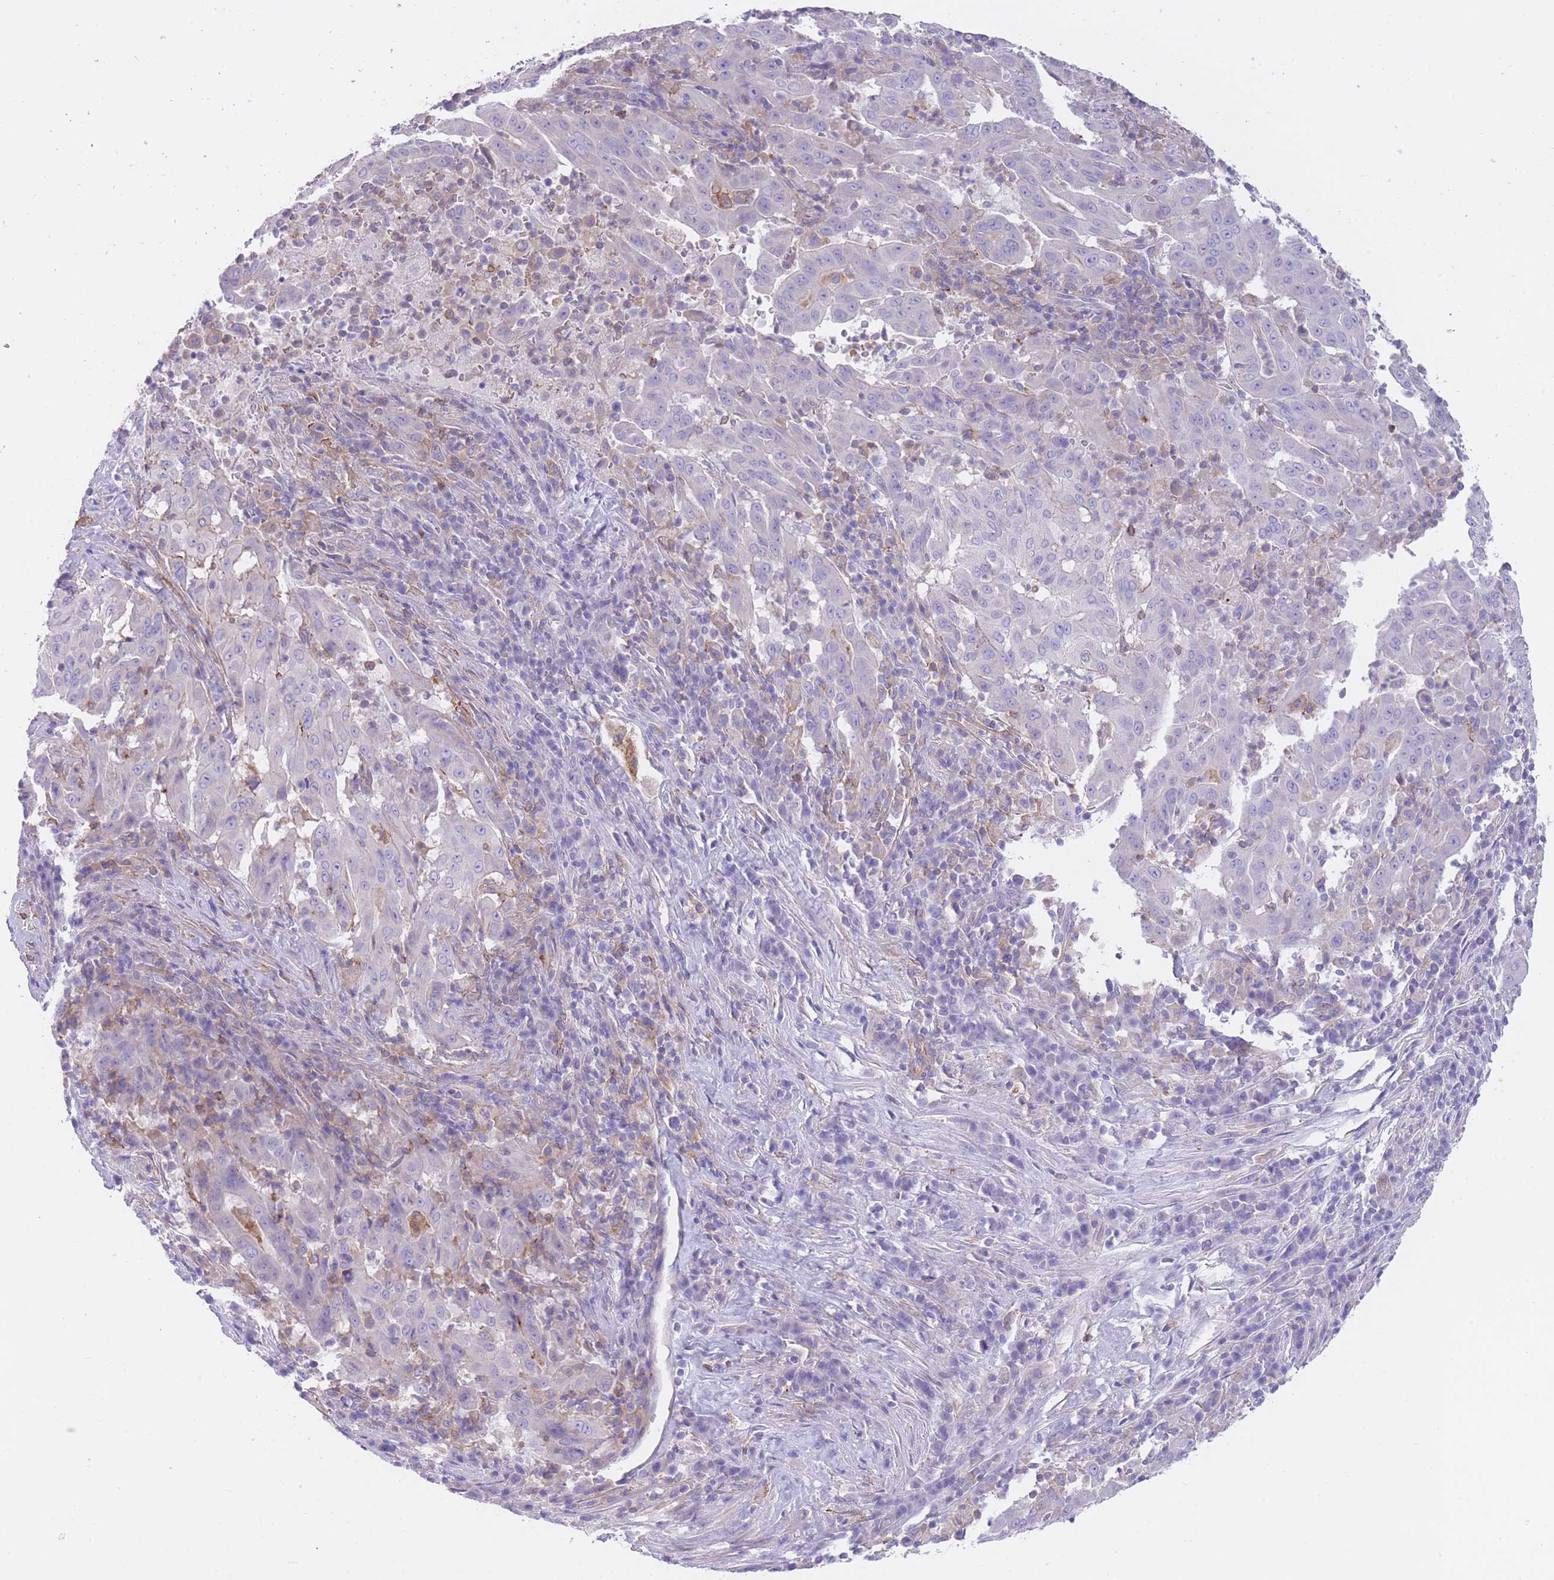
{"staining": {"intensity": "negative", "quantity": "none", "location": "none"}, "tissue": "pancreatic cancer", "cell_type": "Tumor cells", "image_type": "cancer", "snomed": [{"axis": "morphology", "description": "Adenocarcinoma, NOS"}, {"axis": "topography", "description": "Pancreas"}], "caption": "DAB (3,3'-diaminobenzidine) immunohistochemical staining of adenocarcinoma (pancreatic) reveals no significant positivity in tumor cells.", "gene": "LDB3", "patient": {"sex": "male", "age": 63}}